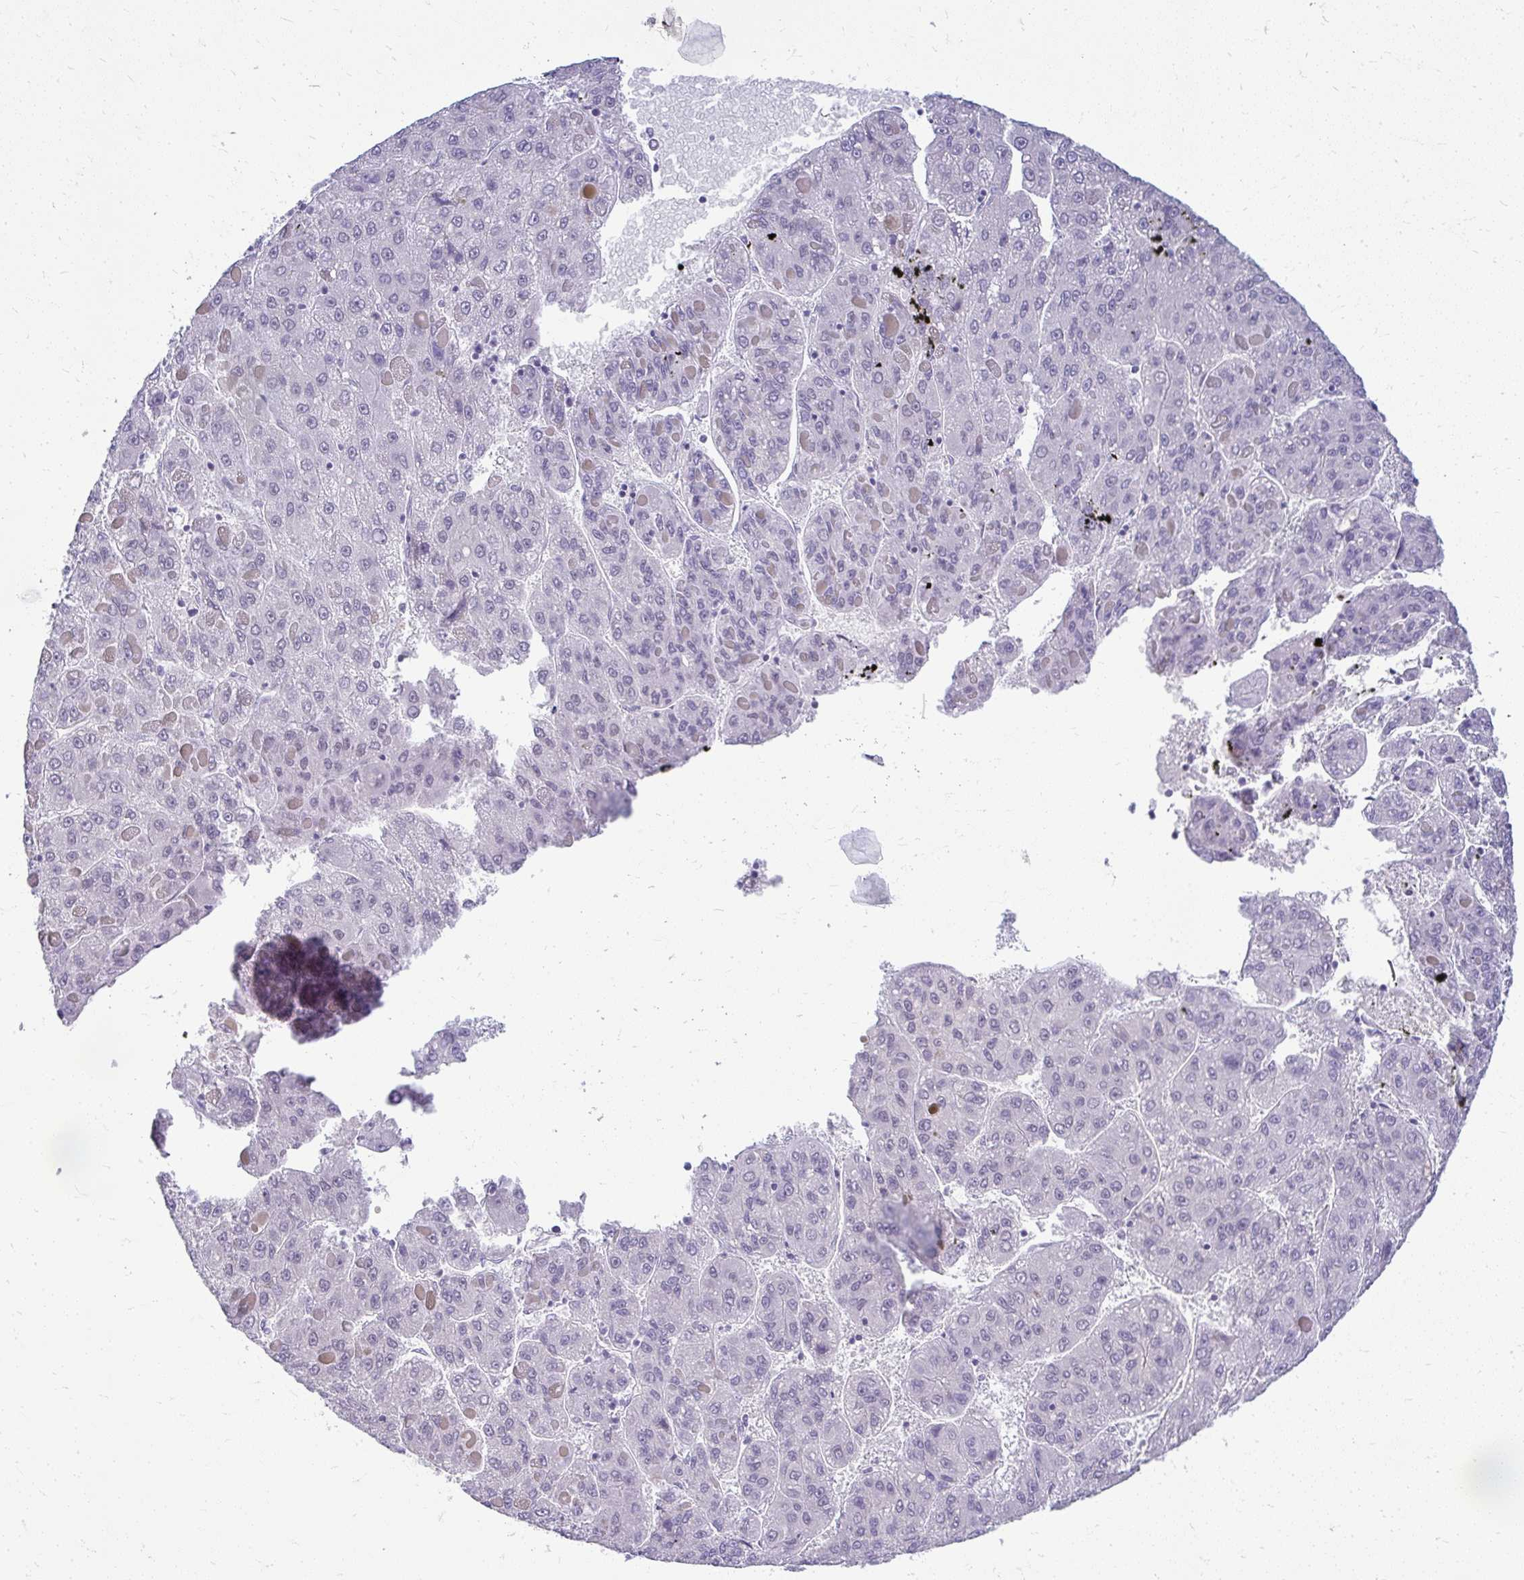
{"staining": {"intensity": "negative", "quantity": "none", "location": "none"}, "tissue": "liver cancer", "cell_type": "Tumor cells", "image_type": "cancer", "snomed": [{"axis": "morphology", "description": "Carcinoma, Hepatocellular, NOS"}, {"axis": "topography", "description": "Liver"}], "caption": "Immunohistochemistry image of neoplastic tissue: liver cancer (hepatocellular carcinoma) stained with DAB (3,3'-diaminobenzidine) demonstrates no significant protein staining in tumor cells. The staining was performed using DAB to visualize the protein expression in brown, while the nuclei were stained in blue with hematoxylin (Magnification: 20x).", "gene": "TEX33", "patient": {"sex": "female", "age": 82}}